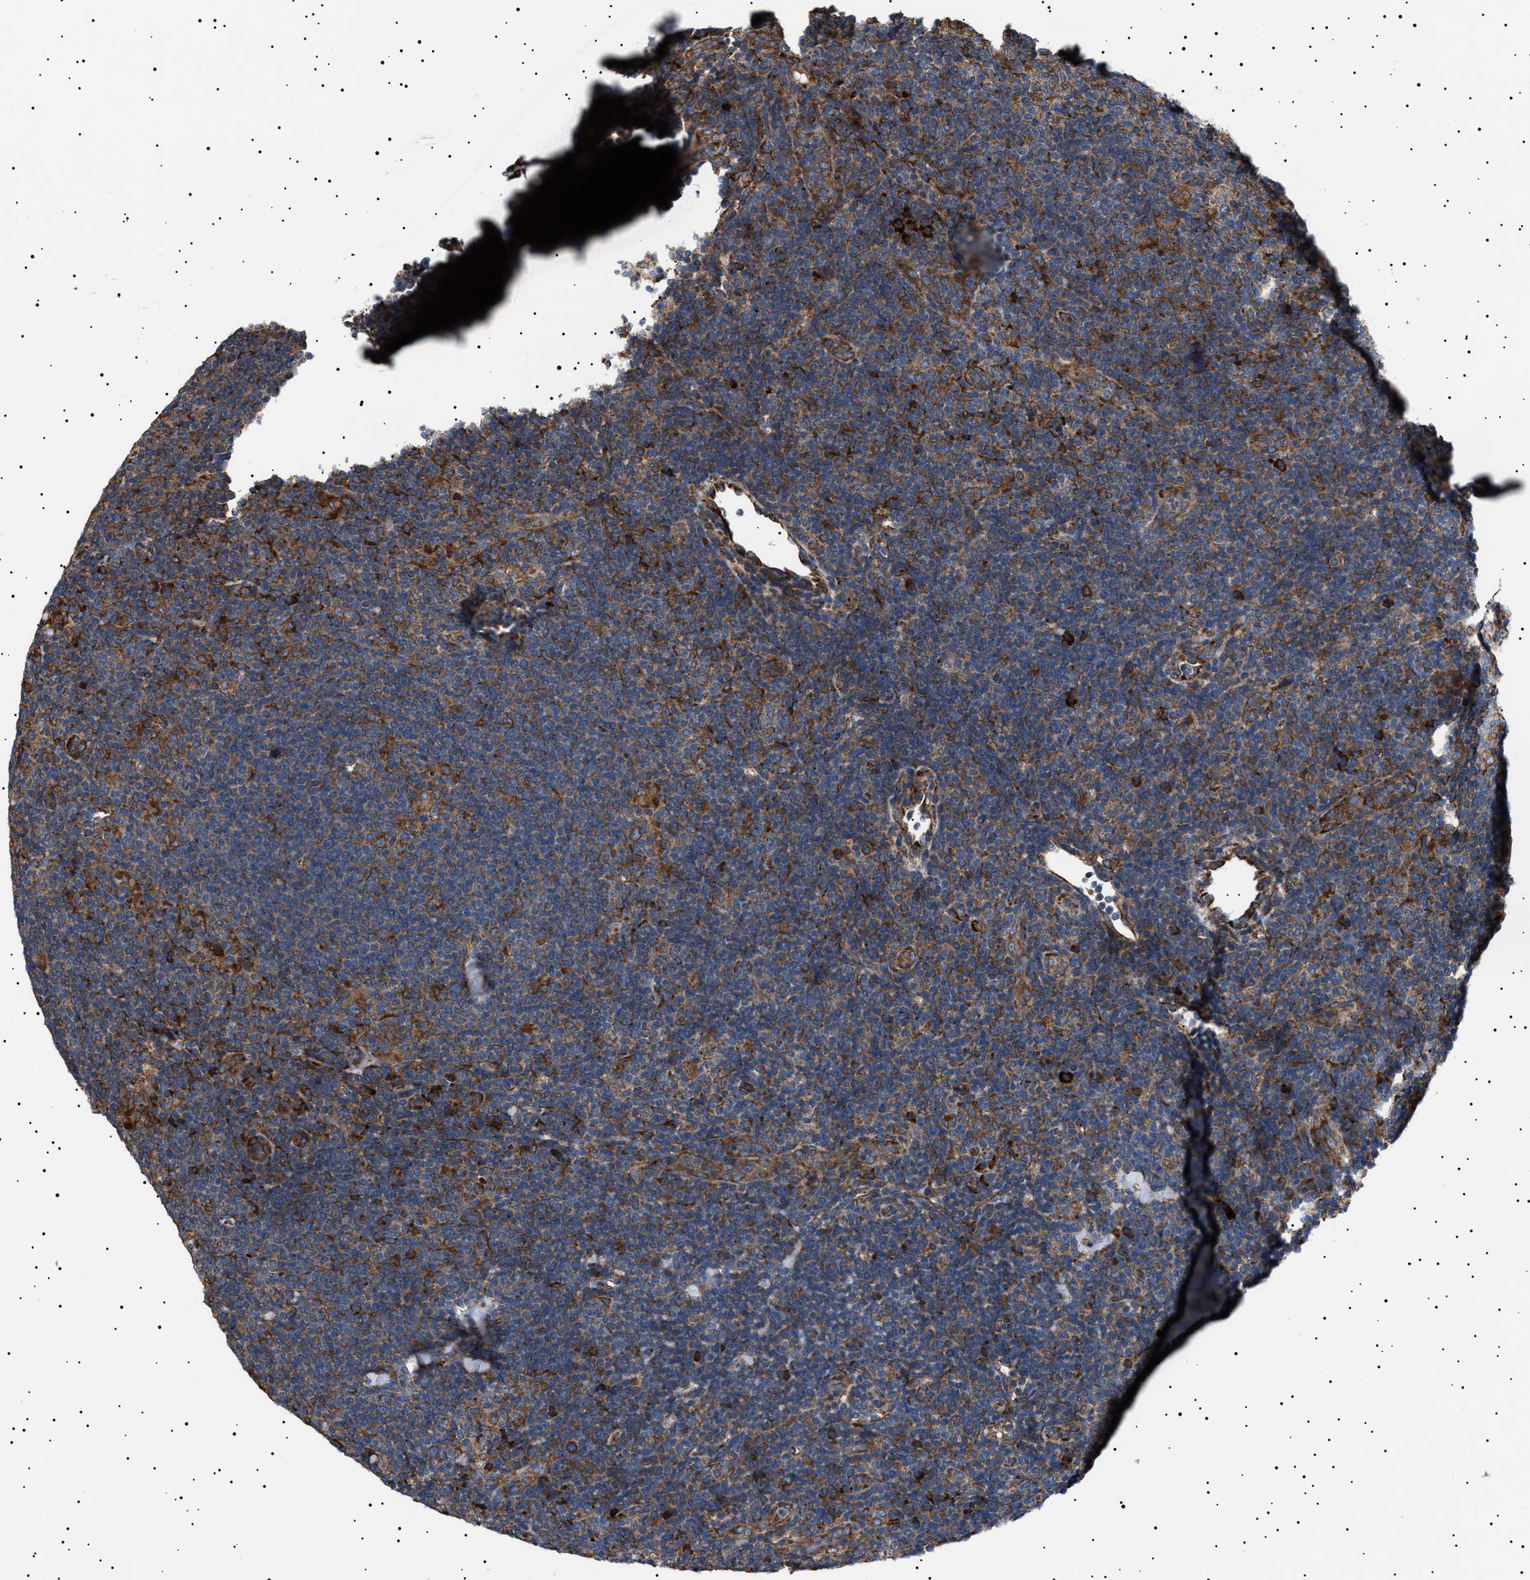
{"staining": {"intensity": "strong", "quantity": ">75%", "location": "cytoplasmic/membranous"}, "tissue": "lymphoma", "cell_type": "Tumor cells", "image_type": "cancer", "snomed": [{"axis": "morphology", "description": "Hodgkin's disease, NOS"}, {"axis": "topography", "description": "Lymph node"}], "caption": "Tumor cells show high levels of strong cytoplasmic/membranous expression in about >75% of cells in lymphoma. The staining was performed using DAB to visualize the protein expression in brown, while the nuclei were stained in blue with hematoxylin (Magnification: 20x).", "gene": "TOP1MT", "patient": {"sex": "female", "age": 57}}